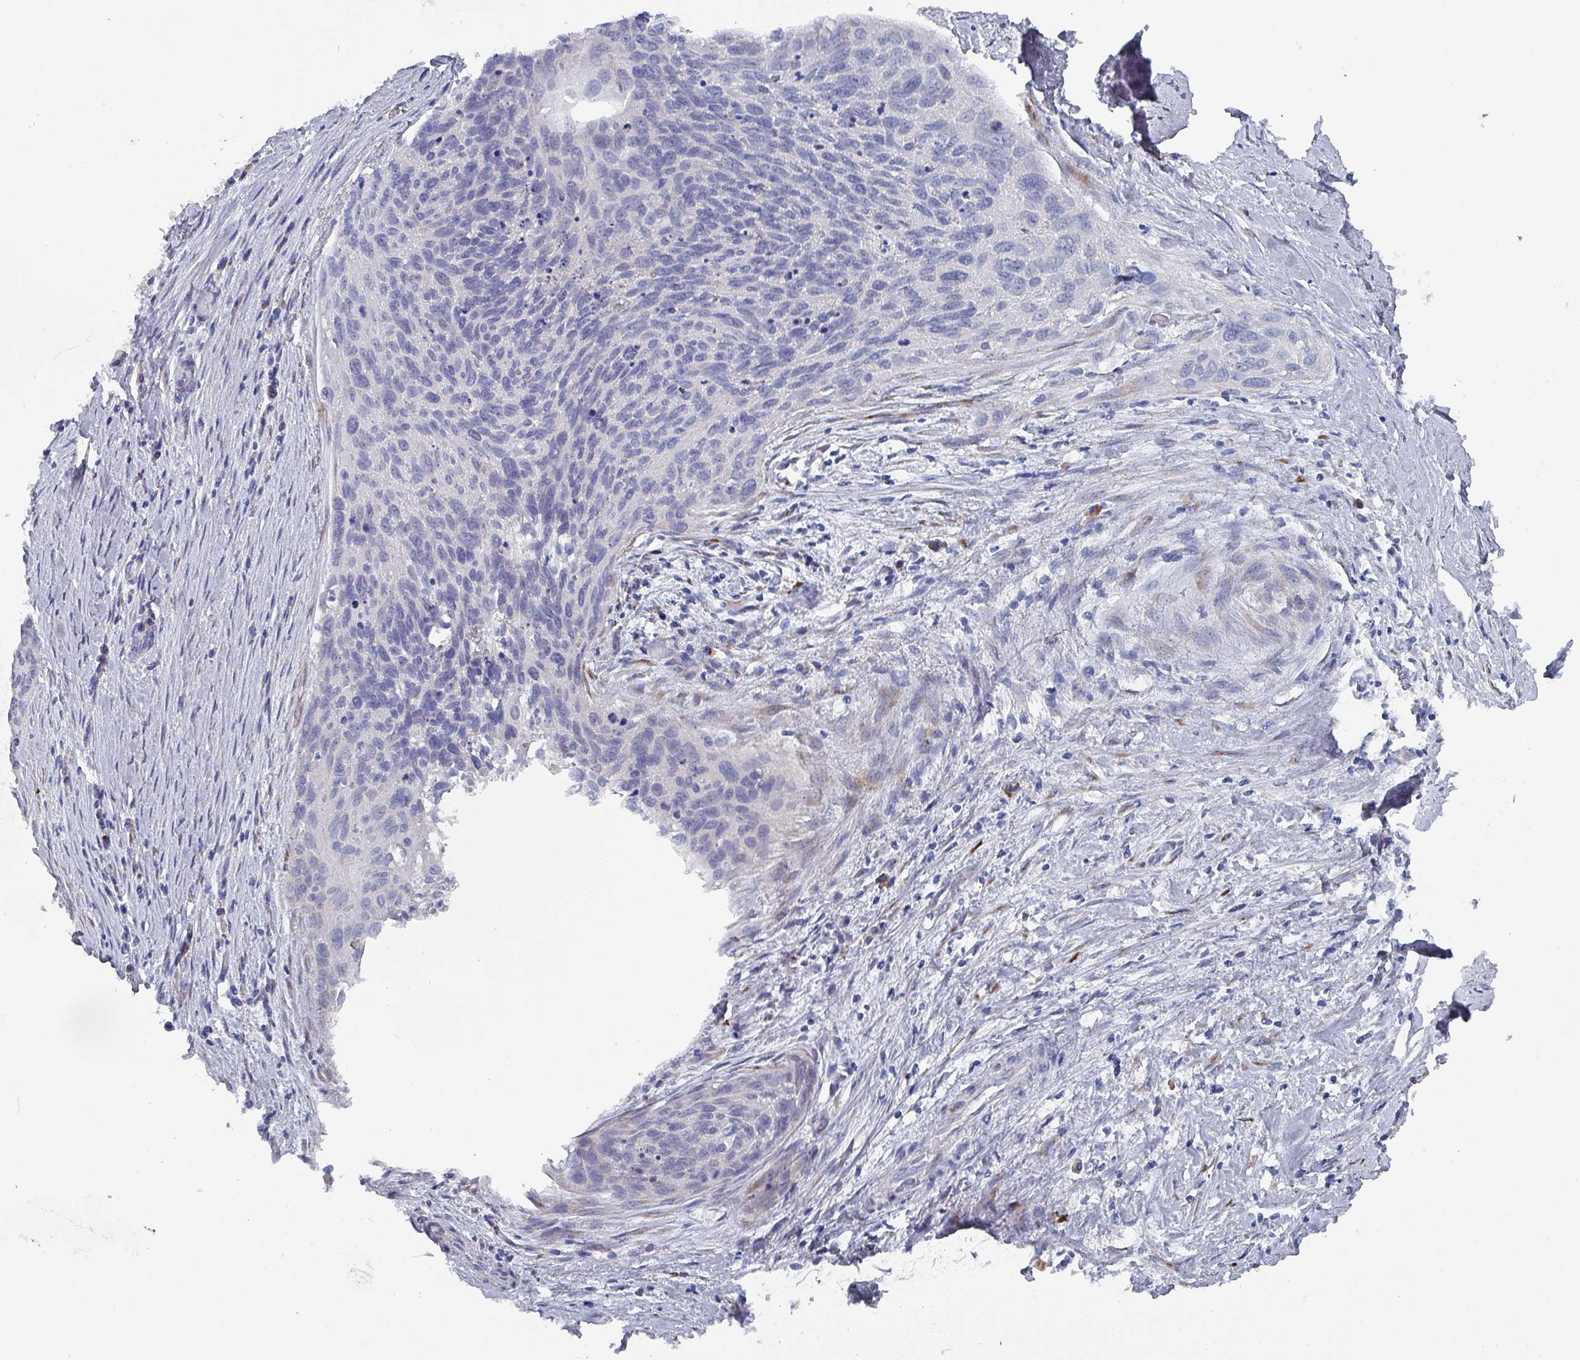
{"staining": {"intensity": "negative", "quantity": "none", "location": "none"}, "tissue": "cervical cancer", "cell_type": "Tumor cells", "image_type": "cancer", "snomed": [{"axis": "morphology", "description": "Squamous cell carcinoma, NOS"}, {"axis": "topography", "description": "Cervix"}], "caption": "A micrograph of human cervical squamous cell carcinoma is negative for staining in tumor cells. The staining was performed using DAB (3,3'-diaminobenzidine) to visualize the protein expression in brown, while the nuclei were stained in blue with hematoxylin (Magnification: 20x).", "gene": "DRD5", "patient": {"sex": "female", "age": 55}}